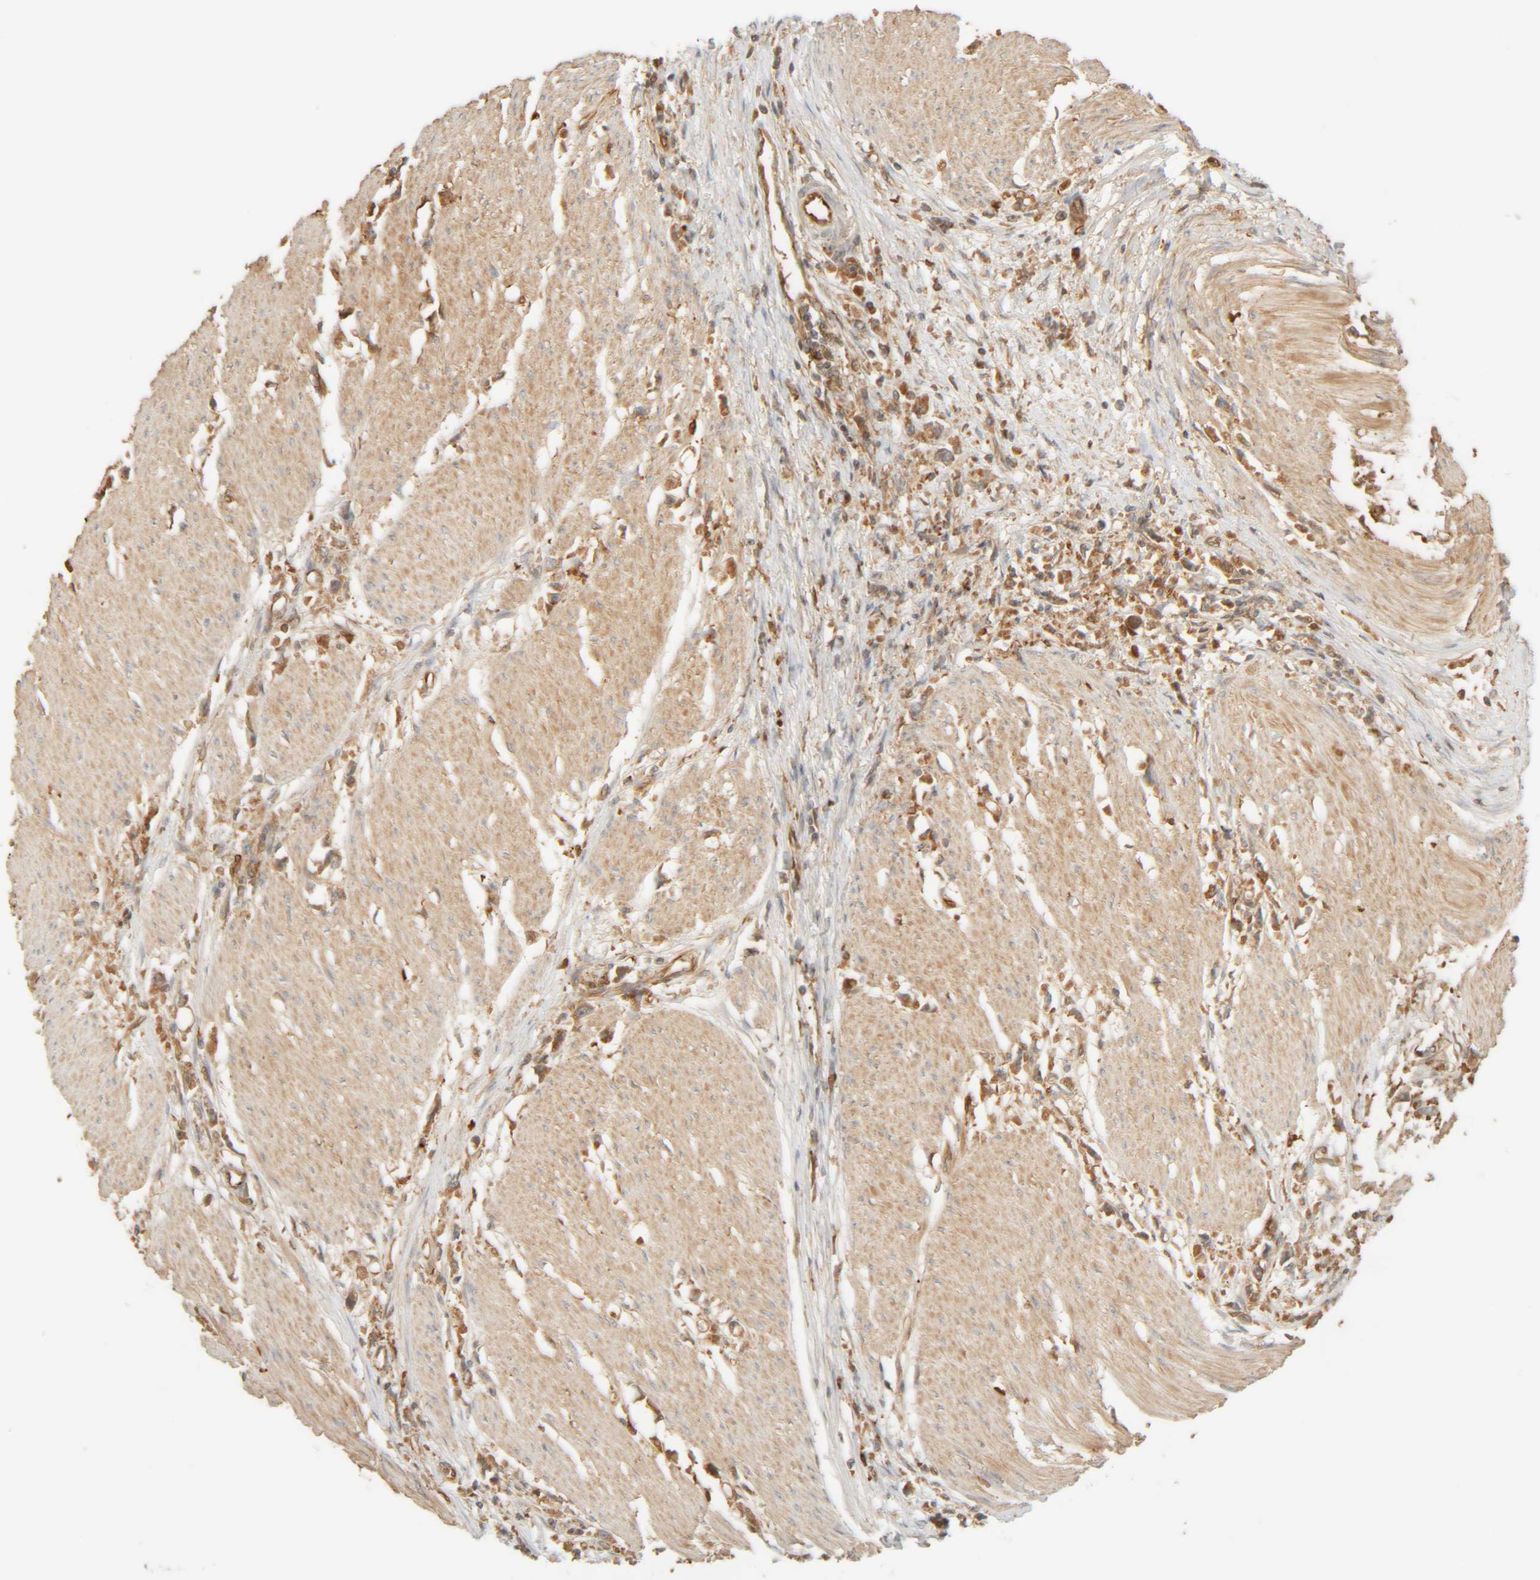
{"staining": {"intensity": "moderate", "quantity": ">75%", "location": "cytoplasmic/membranous"}, "tissue": "stomach cancer", "cell_type": "Tumor cells", "image_type": "cancer", "snomed": [{"axis": "morphology", "description": "Adenocarcinoma, NOS"}, {"axis": "topography", "description": "Stomach"}], "caption": "Tumor cells display moderate cytoplasmic/membranous expression in about >75% of cells in stomach adenocarcinoma.", "gene": "TMEM192", "patient": {"sex": "female", "age": 59}}